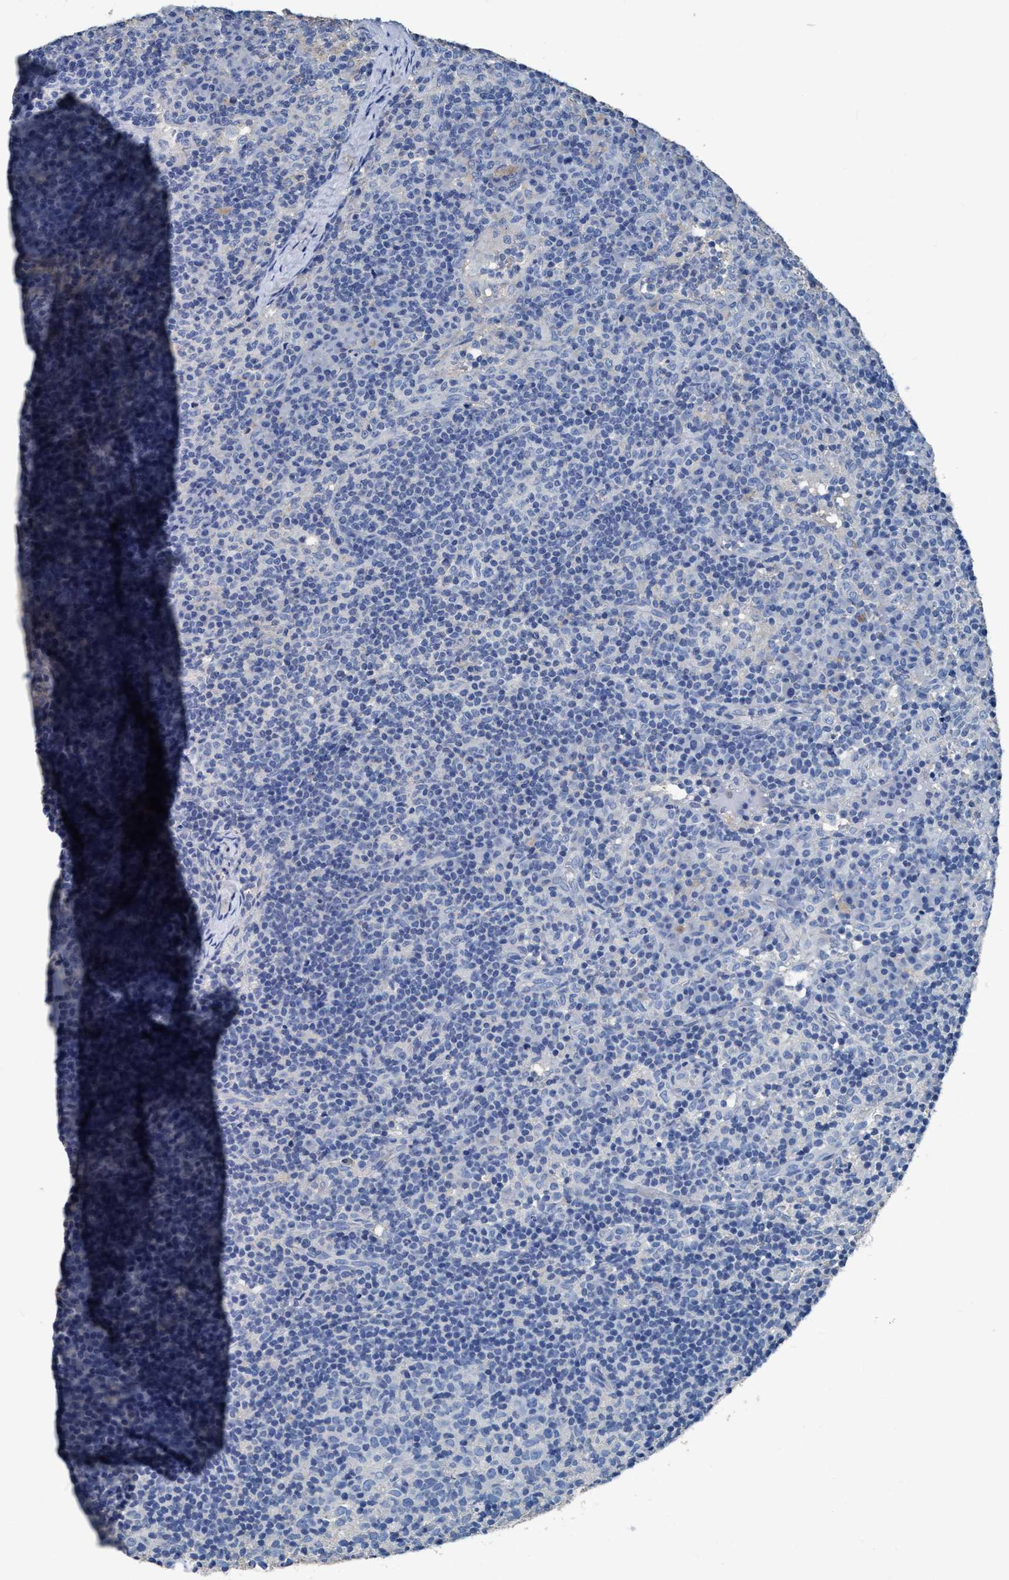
{"staining": {"intensity": "negative", "quantity": "none", "location": "none"}, "tissue": "lymph node", "cell_type": "Germinal center cells", "image_type": "normal", "snomed": [{"axis": "morphology", "description": "Normal tissue, NOS"}, {"axis": "morphology", "description": "Inflammation, NOS"}, {"axis": "topography", "description": "Lymph node"}], "caption": "Immunohistochemistry (IHC) of normal human lymph node exhibits no expression in germinal center cells. (Immunohistochemistry, brightfield microscopy, high magnification).", "gene": "DNAI1", "patient": {"sex": "male", "age": 55}}